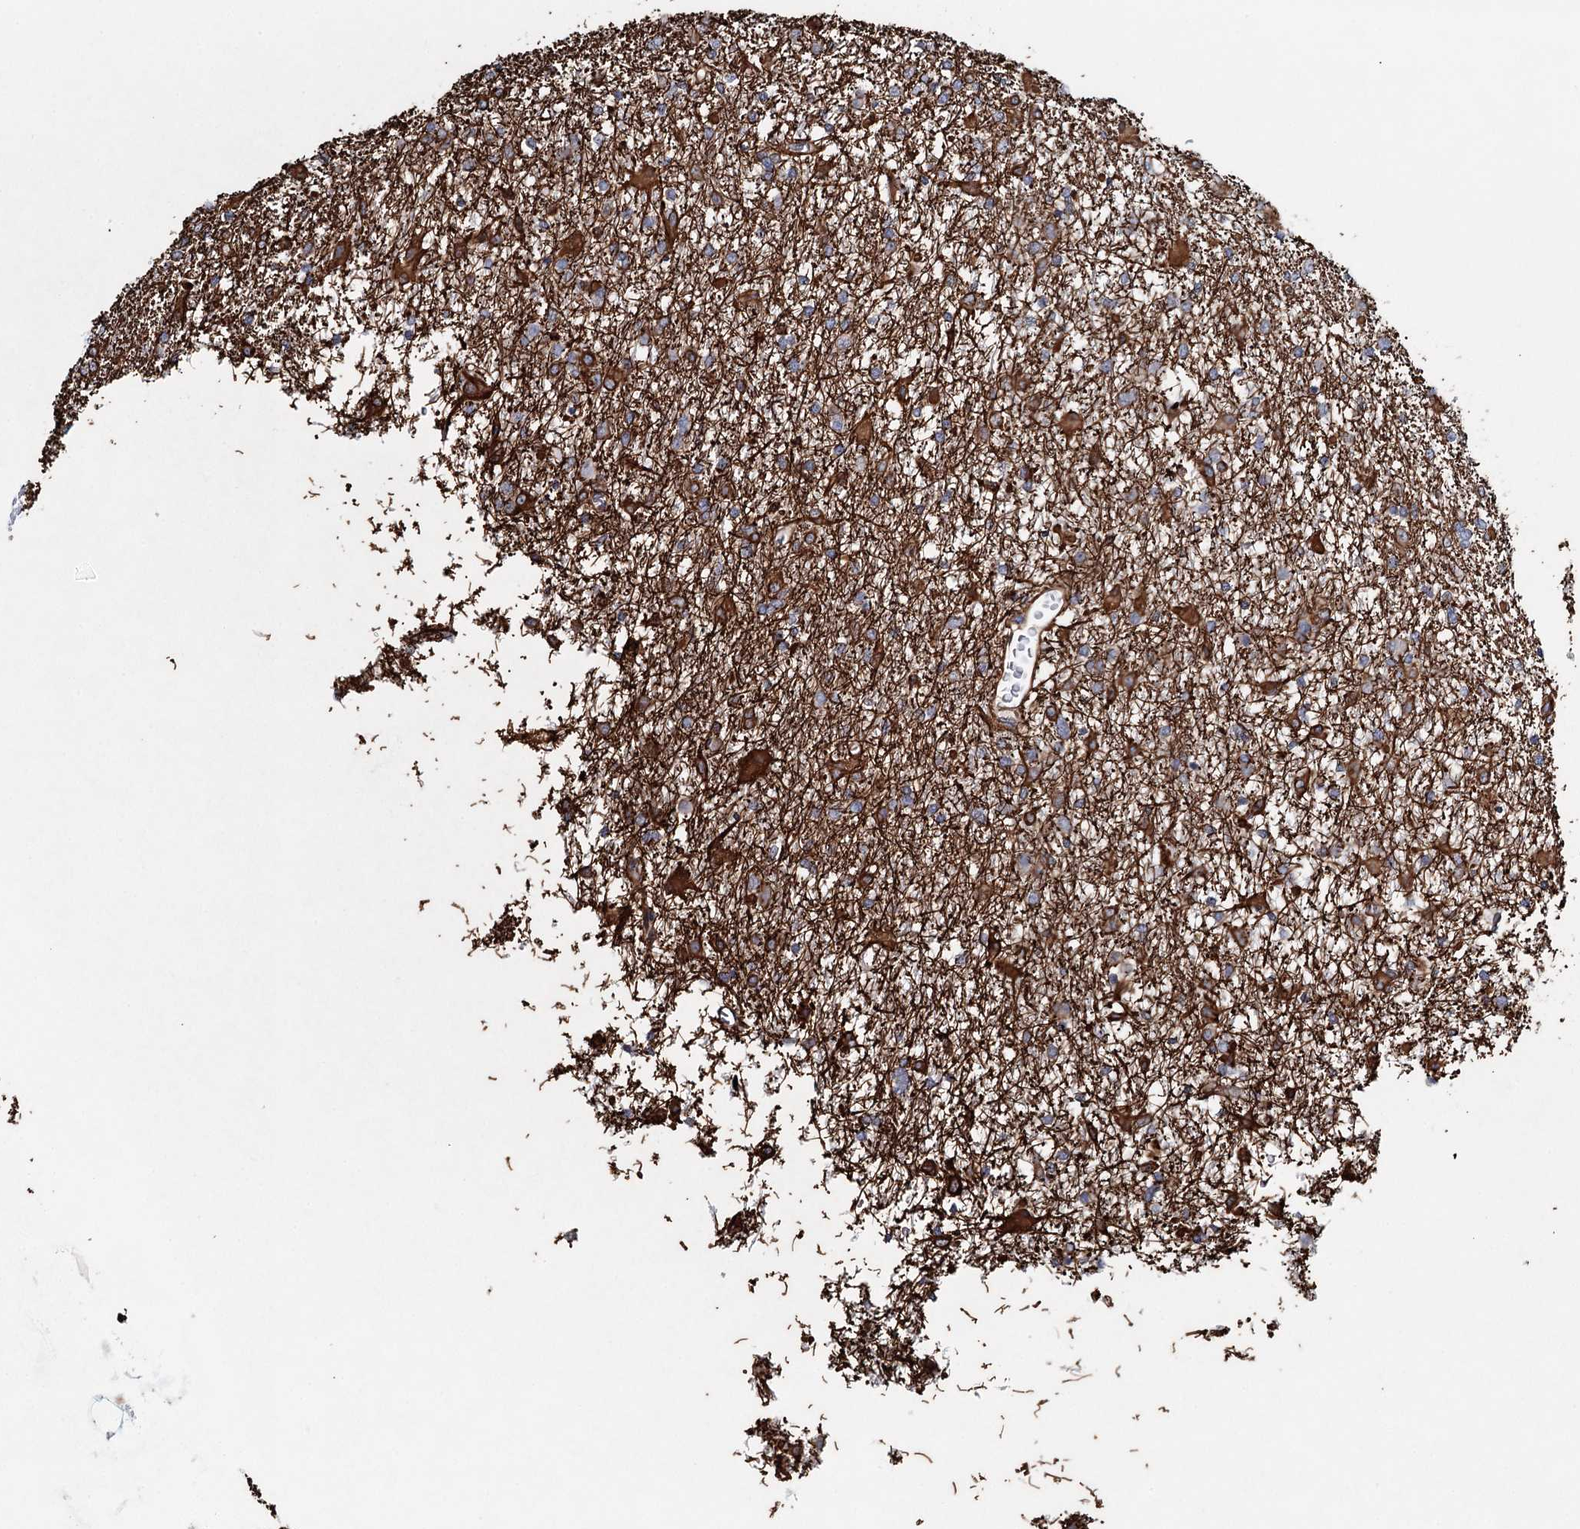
{"staining": {"intensity": "moderate", "quantity": "<25%", "location": "cytoplasmic/membranous"}, "tissue": "glioma", "cell_type": "Tumor cells", "image_type": "cancer", "snomed": [{"axis": "morphology", "description": "Glioma, malignant, Low grade"}, {"axis": "topography", "description": "Brain"}], "caption": "Human low-grade glioma (malignant) stained for a protein (brown) shows moderate cytoplasmic/membranous positive staining in about <25% of tumor cells.", "gene": "SYNPO", "patient": {"sex": "male", "age": 65}}